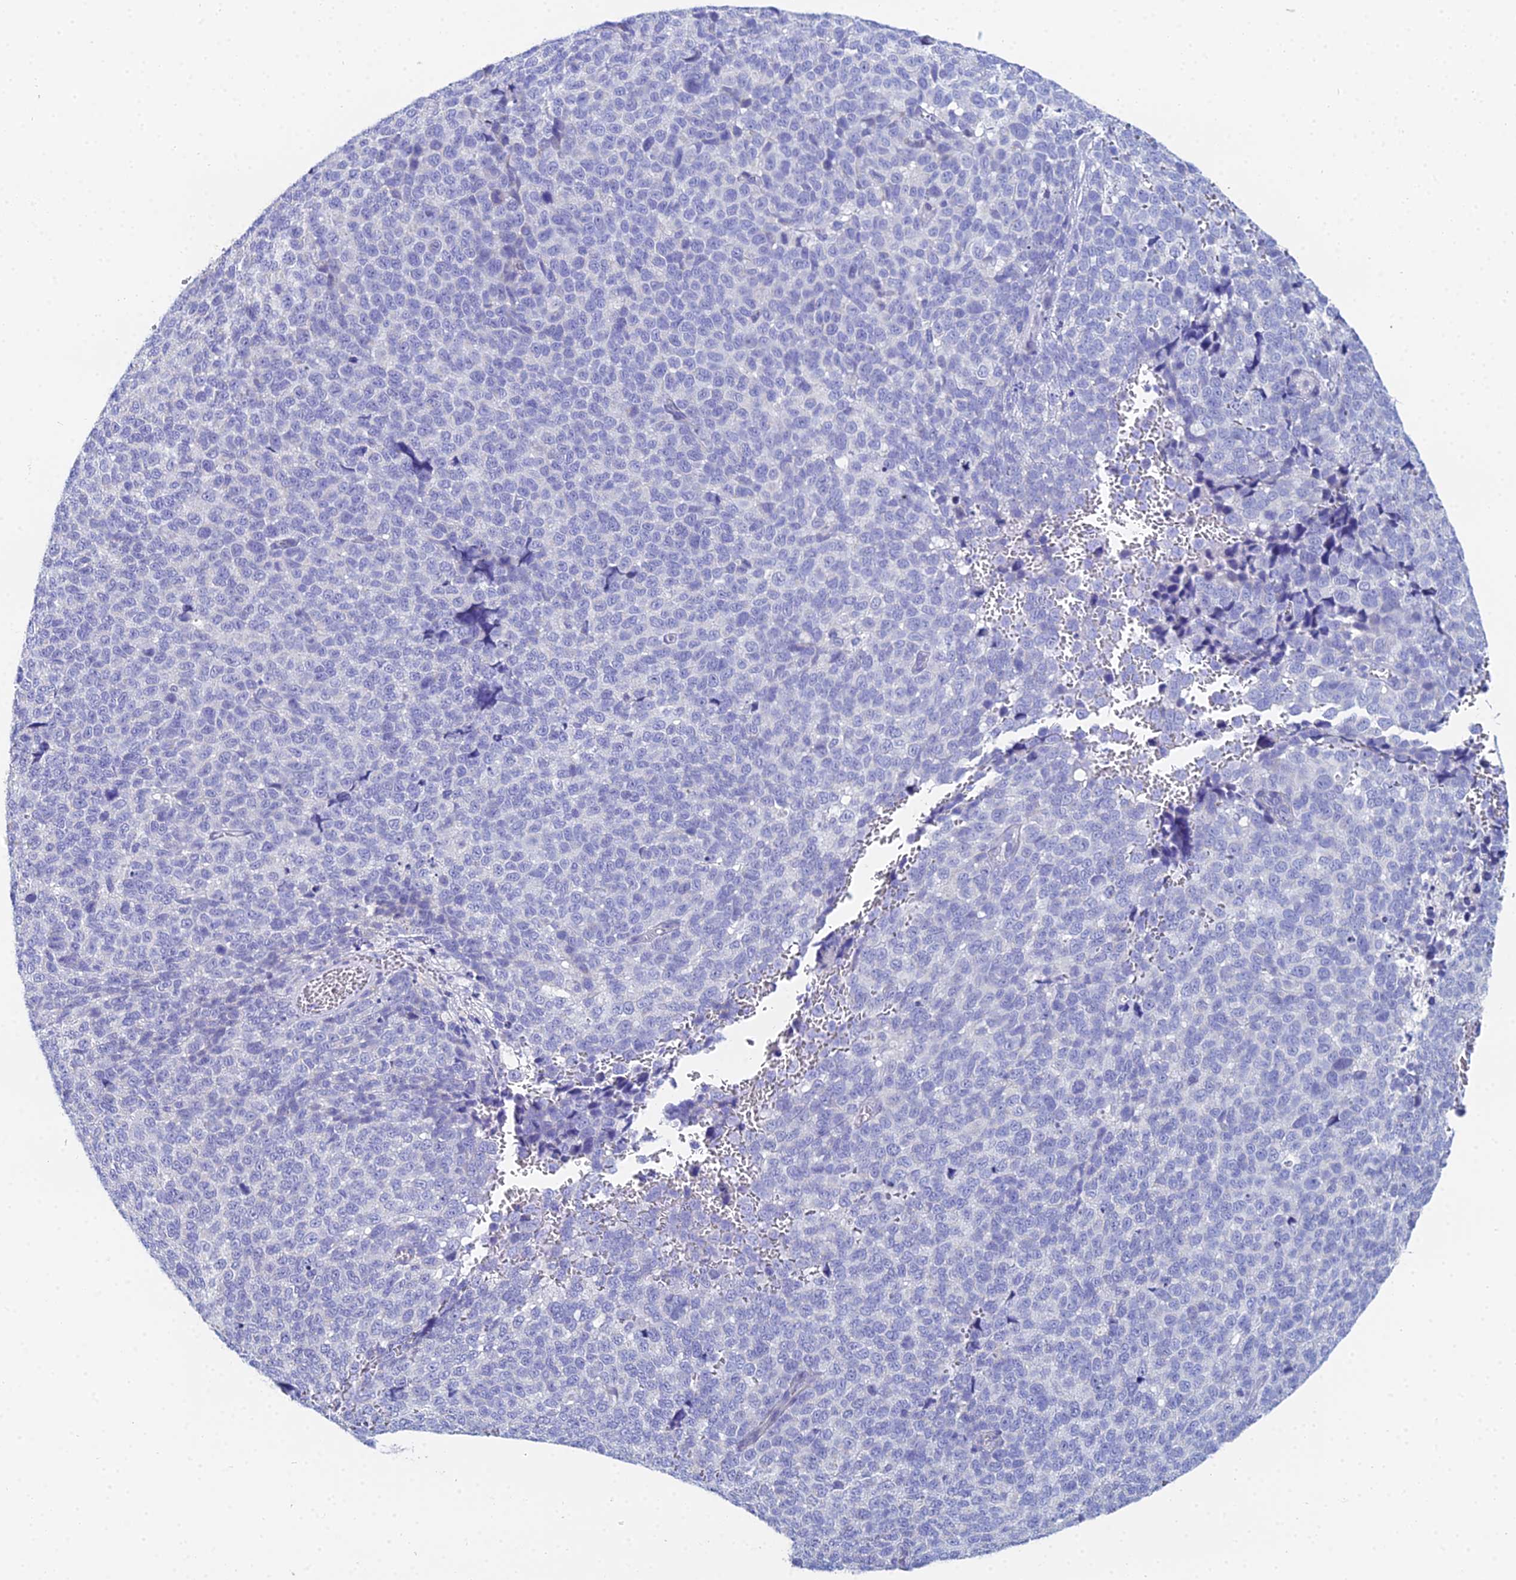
{"staining": {"intensity": "negative", "quantity": "none", "location": "none"}, "tissue": "melanoma", "cell_type": "Tumor cells", "image_type": "cancer", "snomed": [{"axis": "morphology", "description": "Malignant melanoma, NOS"}, {"axis": "topography", "description": "Nose, NOS"}], "caption": "Immunohistochemistry image of neoplastic tissue: melanoma stained with DAB (3,3'-diaminobenzidine) shows no significant protein staining in tumor cells.", "gene": "OCM", "patient": {"sex": "female", "age": 48}}